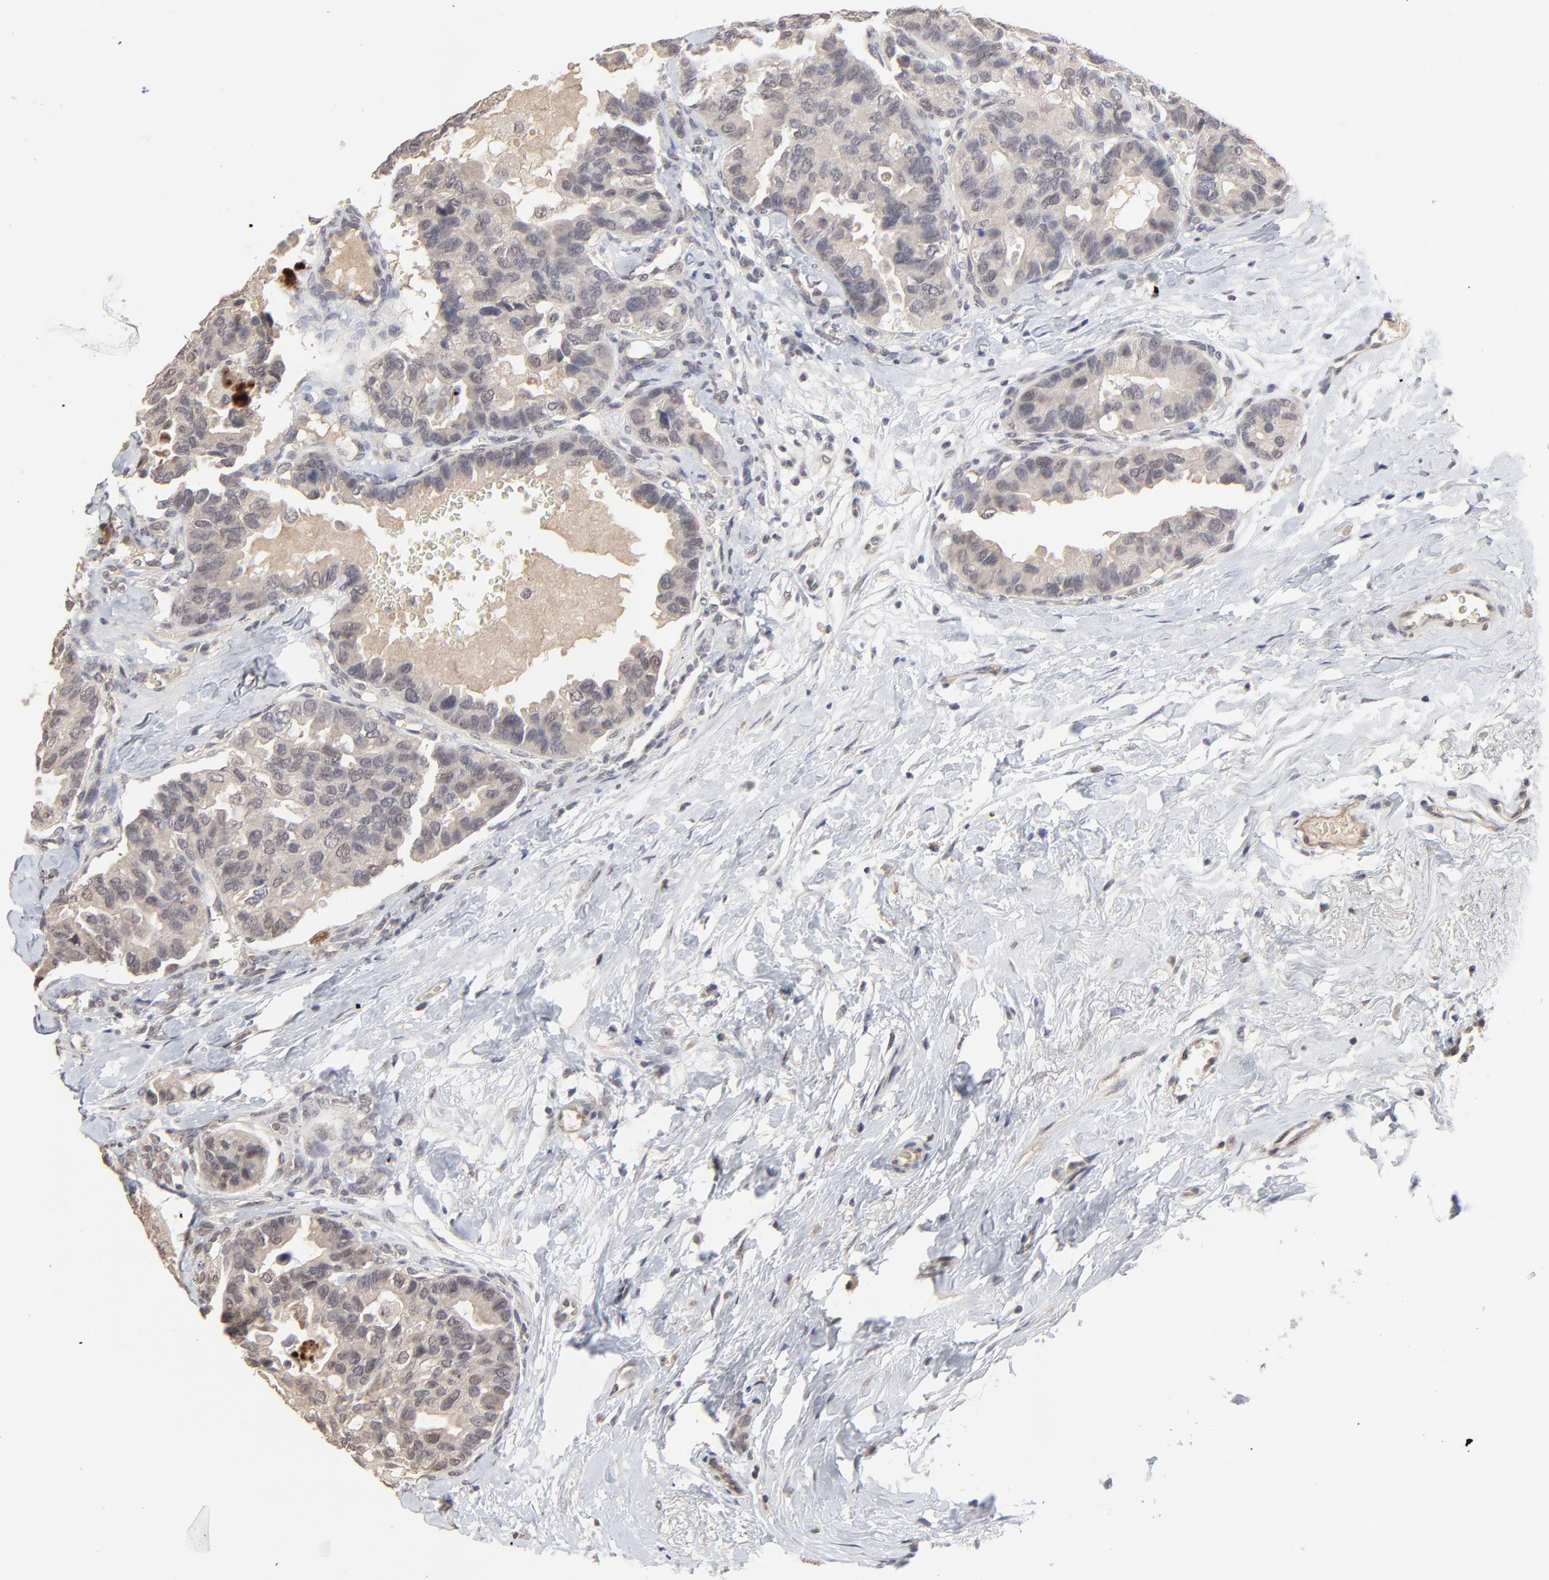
{"staining": {"intensity": "weak", "quantity": ">75%", "location": "cytoplasmic/membranous"}, "tissue": "breast cancer", "cell_type": "Tumor cells", "image_type": "cancer", "snomed": [{"axis": "morphology", "description": "Duct carcinoma"}, {"axis": "topography", "description": "Breast"}], "caption": "Breast cancer tissue reveals weak cytoplasmic/membranous staining in about >75% of tumor cells", "gene": "FAM199X", "patient": {"sex": "female", "age": 69}}